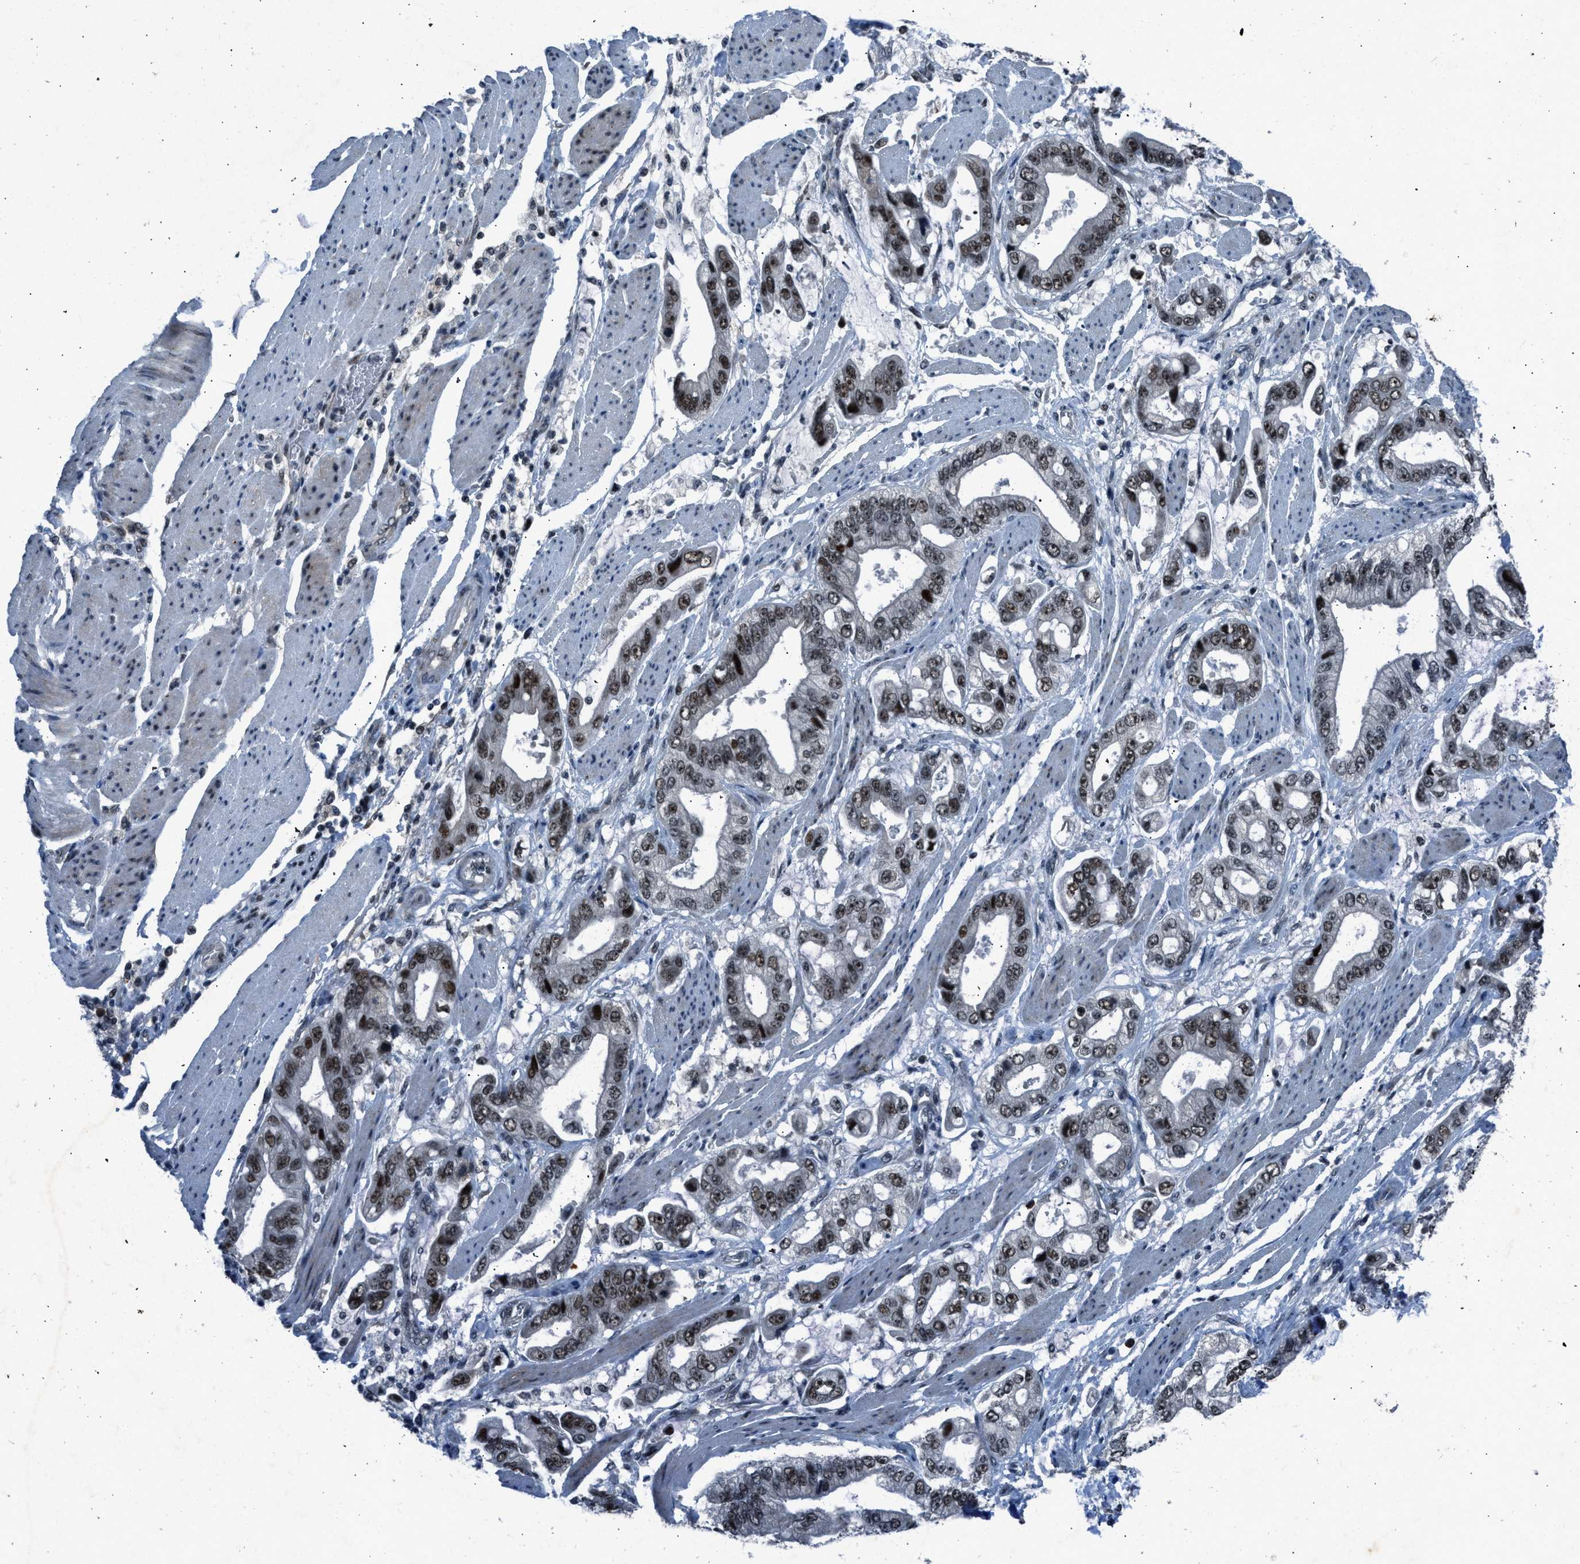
{"staining": {"intensity": "moderate", "quantity": "25%-75%", "location": "nuclear"}, "tissue": "stomach cancer", "cell_type": "Tumor cells", "image_type": "cancer", "snomed": [{"axis": "morphology", "description": "Normal tissue, NOS"}, {"axis": "morphology", "description": "Adenocarcinoma, NOS"}, {"axis": "topography", "description": "Stomach"}], "caption": "The immunohistochemical stain labels moderate nuclear staining in tumor cells of stomach adenocarcinoma tissue.", "gene": "ADCY1", "patient": {"sex": "male", "age": 62}}